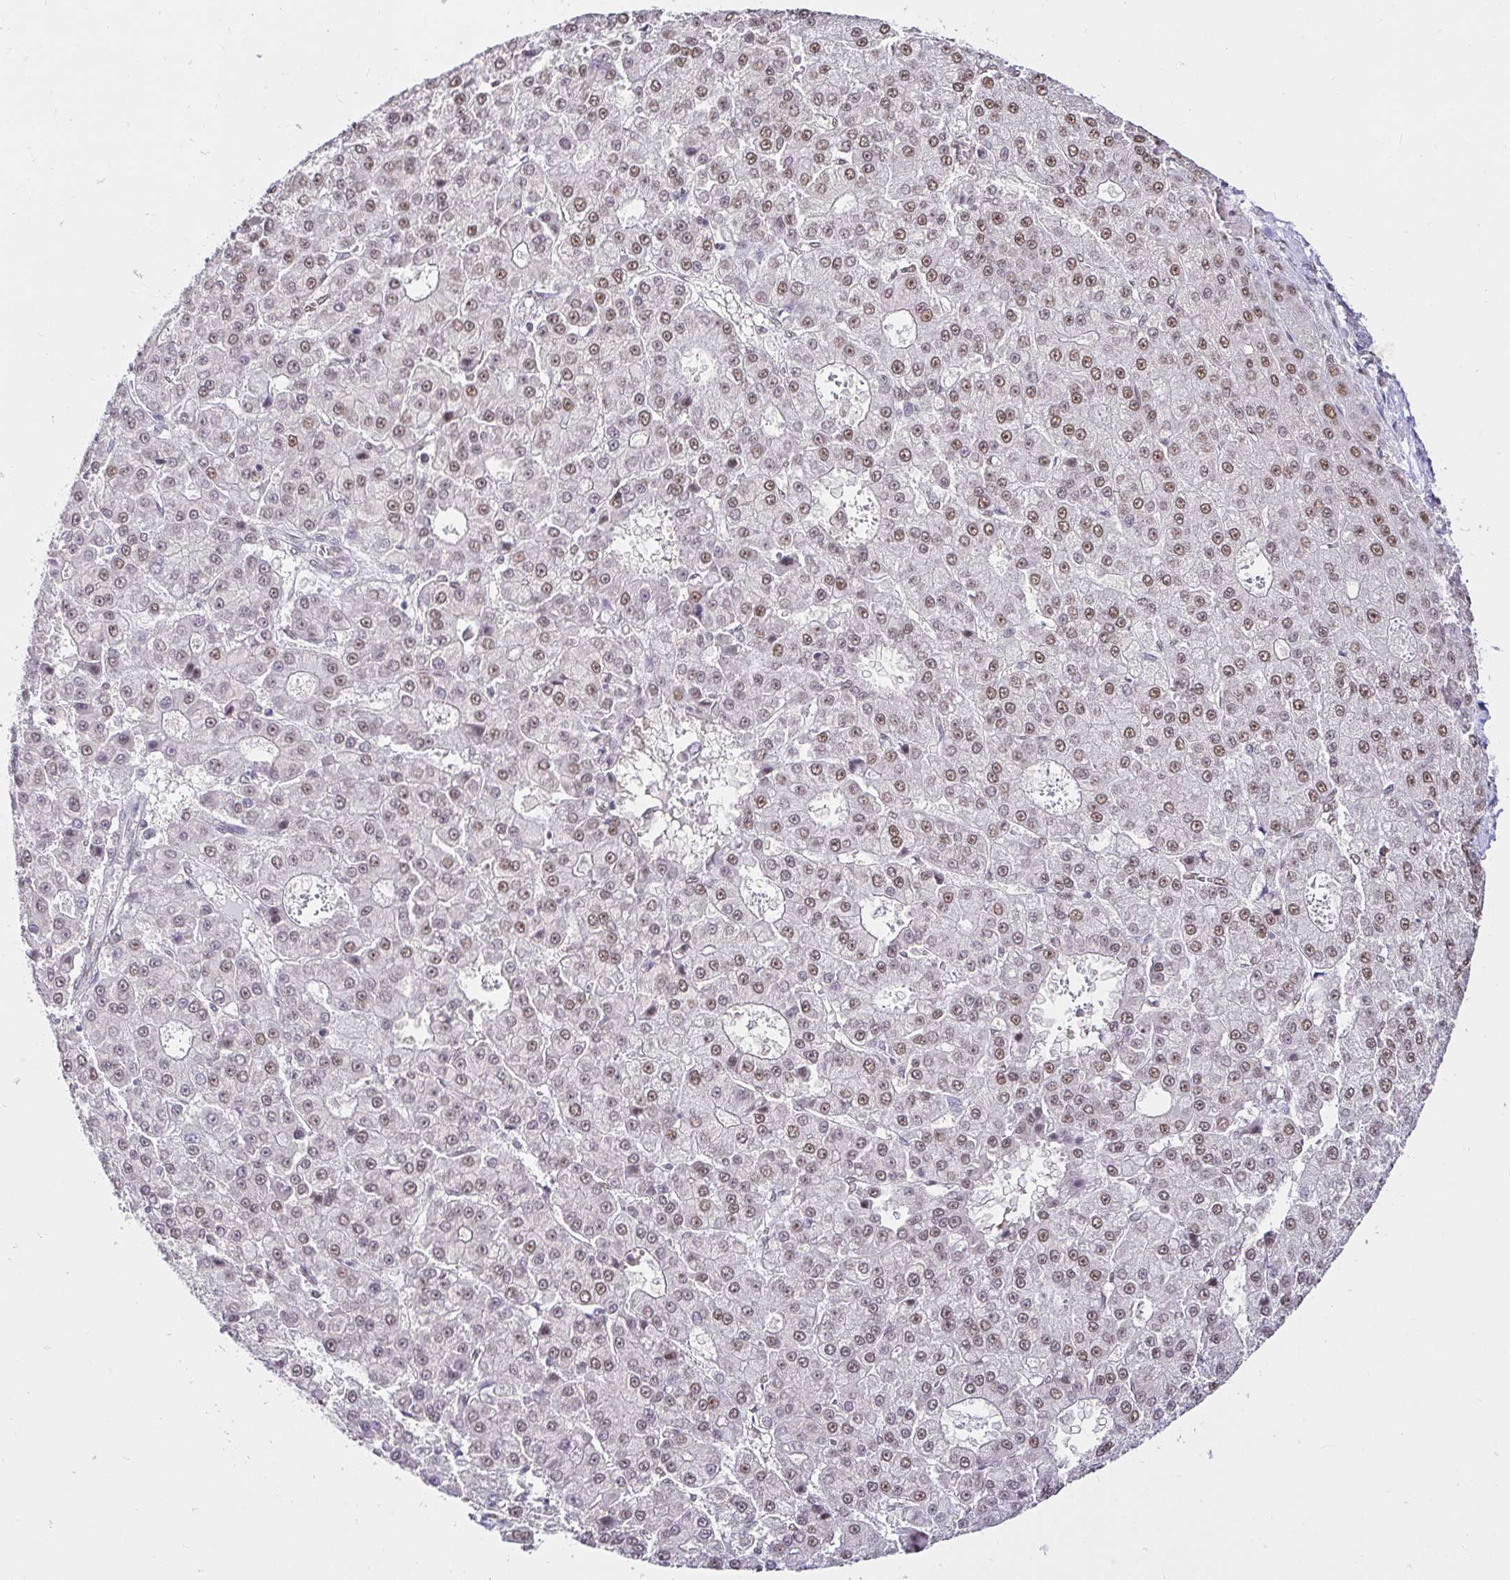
{"staining": {"intensity": "moderate", "quantity": ">75%", "location": "nuclear"}, "tissue": "liver cancer", "cell_type": "Tumor cells", "image_type": "cancer", "snomed": [{"axis": "morphology", "description": "Carcinoma, Hepatocellular, NOS"}, {"axis": "topography", "description": "Liver"}], "caption": "This image reveals immunohistochemistry (IHC) staining of human liver hepatocellular carcinoma, with medium moderate nuclear expression in about >75% of tumor cells.", "gene": "RIMS4", "patient": {"sex": "male", "age": 70}}